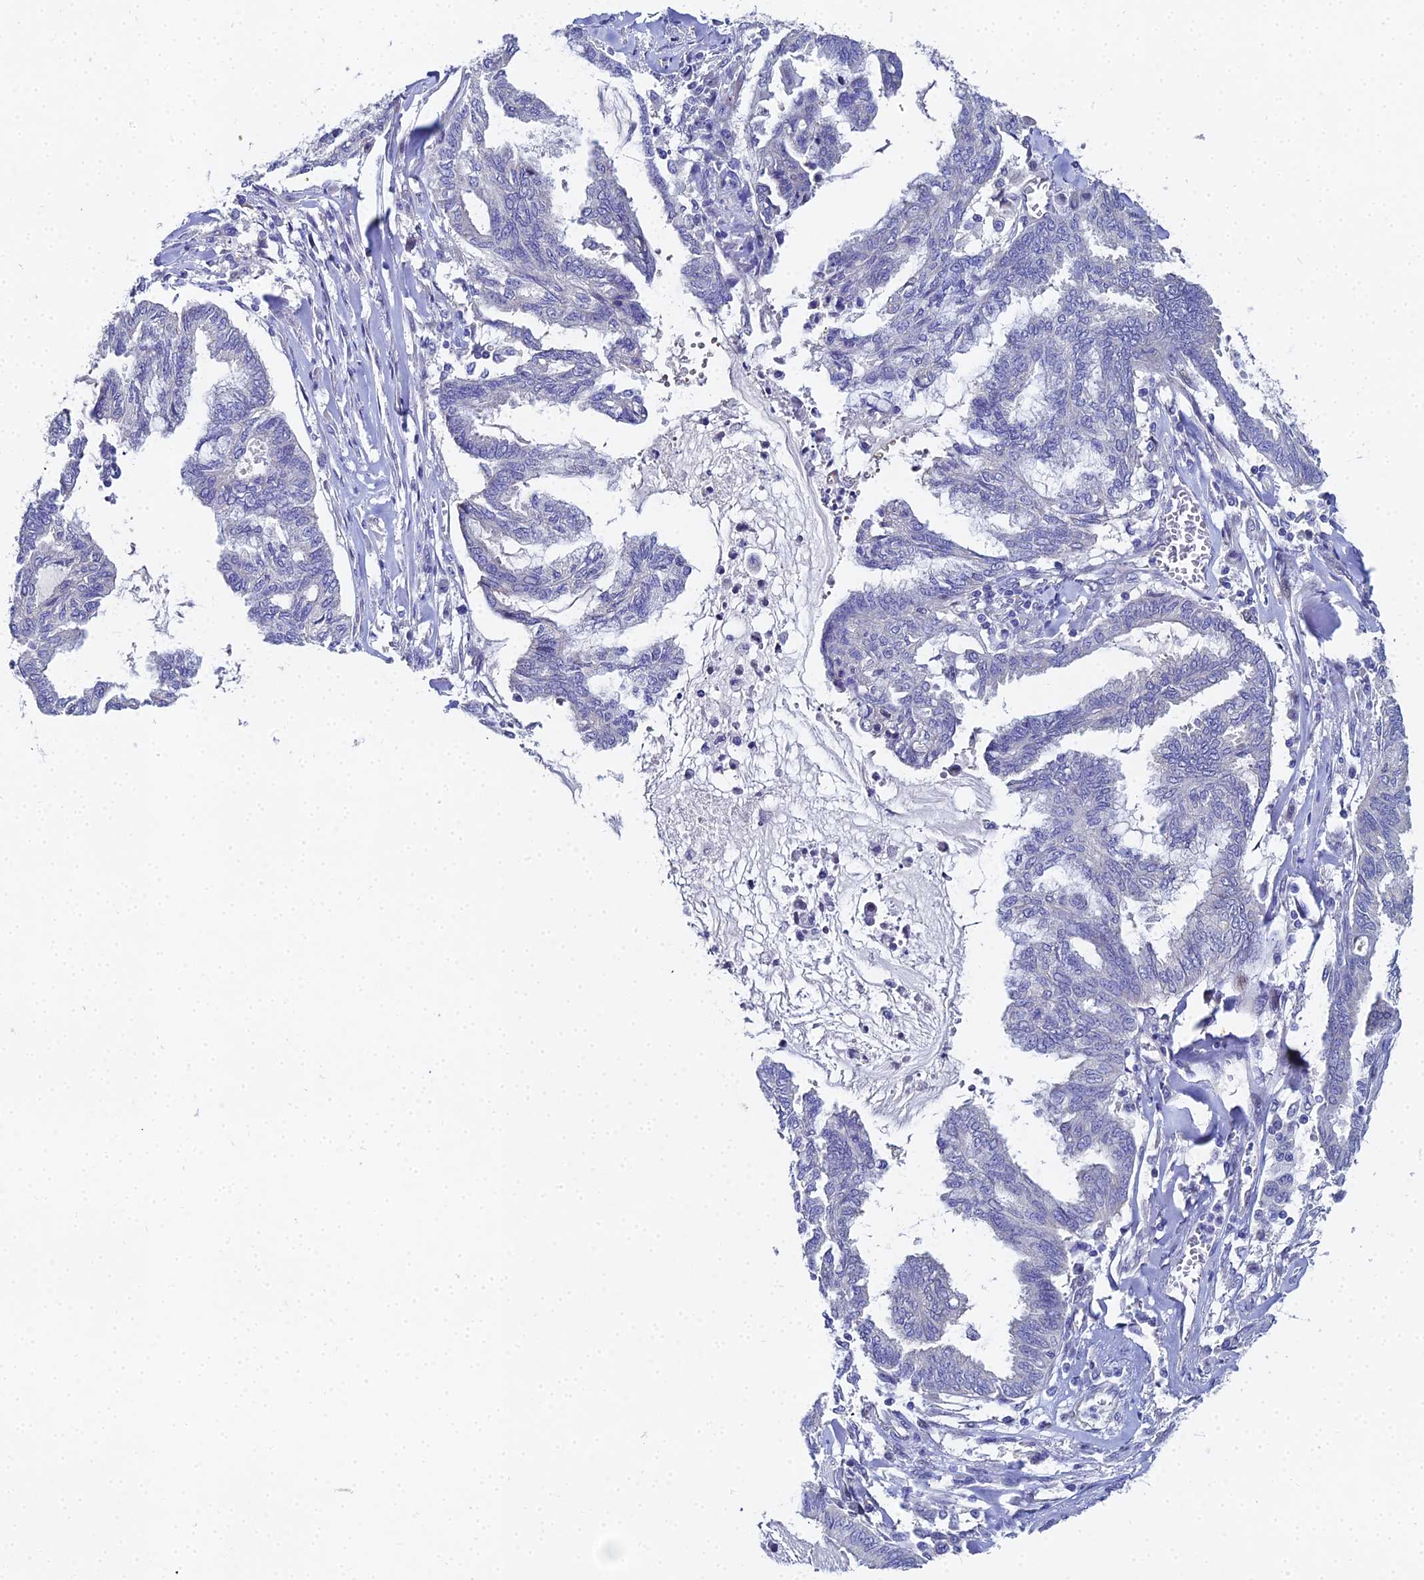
{"staining": {"intensity": "negative", "quantity": "none", "location": "none"}, "tissue": "endometrial cancer", "cell_type": "Tumor cells", "image_type": "cancer", "snomed": [{"axis": "morphology", "description": "Adenocarcinoma, NOS"}, {"axis": "topography", "description": "Endometrium"}], "caption": "IHC image of adenocarcinoma (endometrial) stained for a protein (brown), which exhibits no positivity in tumor cells. Nuclei are stained in blue.", "gene": "ENSG00000268674", "patient": {"sex": "female", "age": 86}}